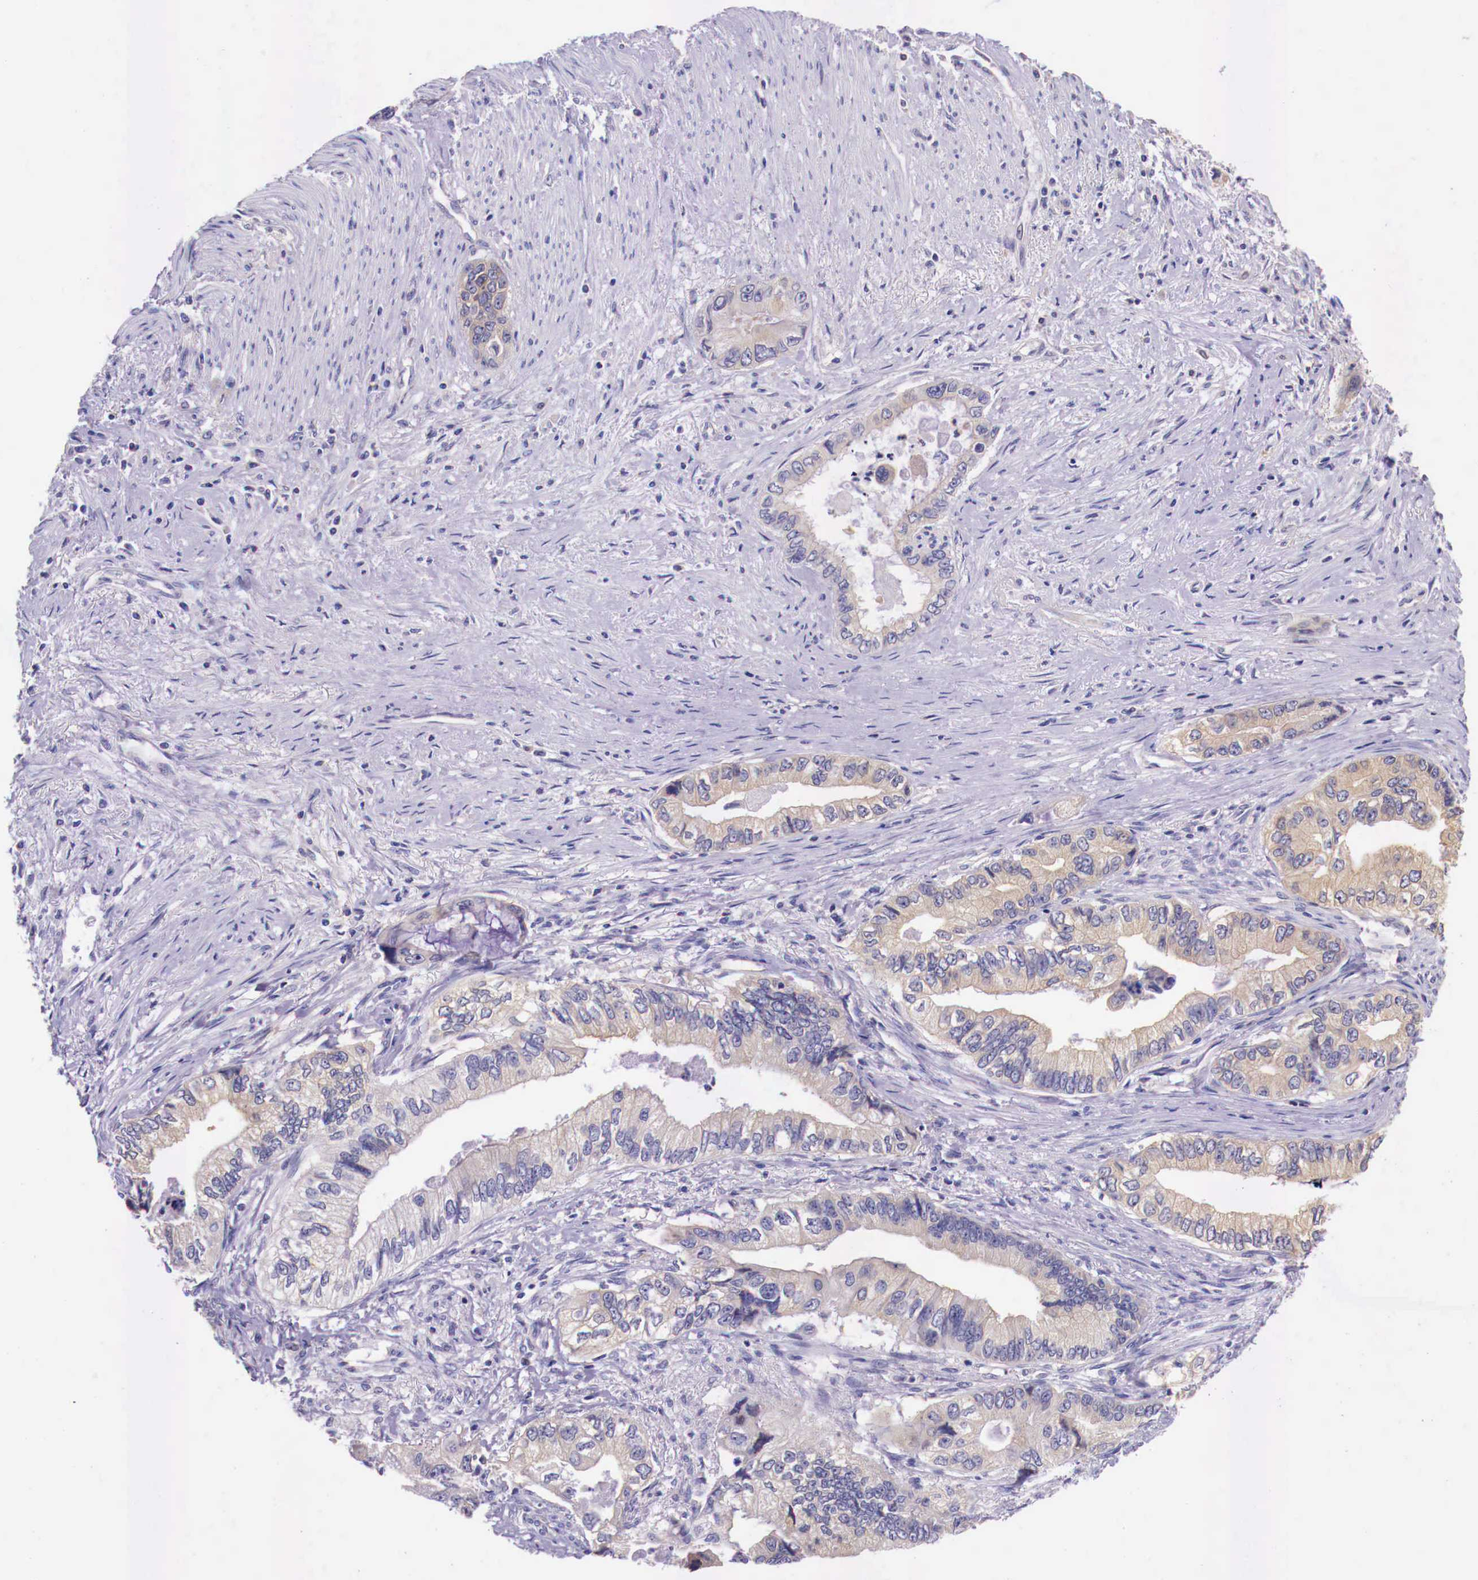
{"staining": {"intensity": "weak", "quantity": ">75%", "location": "cytoplasmic/membranous"}, "tissue": "pancreatic cancer", "cell_type": "Tumor cells", "image_type": "cancer", "snomed": [{"axis": "morphology", "description": "Adenocarcinoma, NOS"}, {"axis": "topography", "description": "Pancreas"}, {"axis": "topography", "description": "Stomach, upper"}], "caption": "Pancreatic cancer (adenocarcinoma) stained with a protein marker shows weak staining in tumor cells.", "gene": "GRIPAP1", "patient": {"sex": "male", "age": 77}}